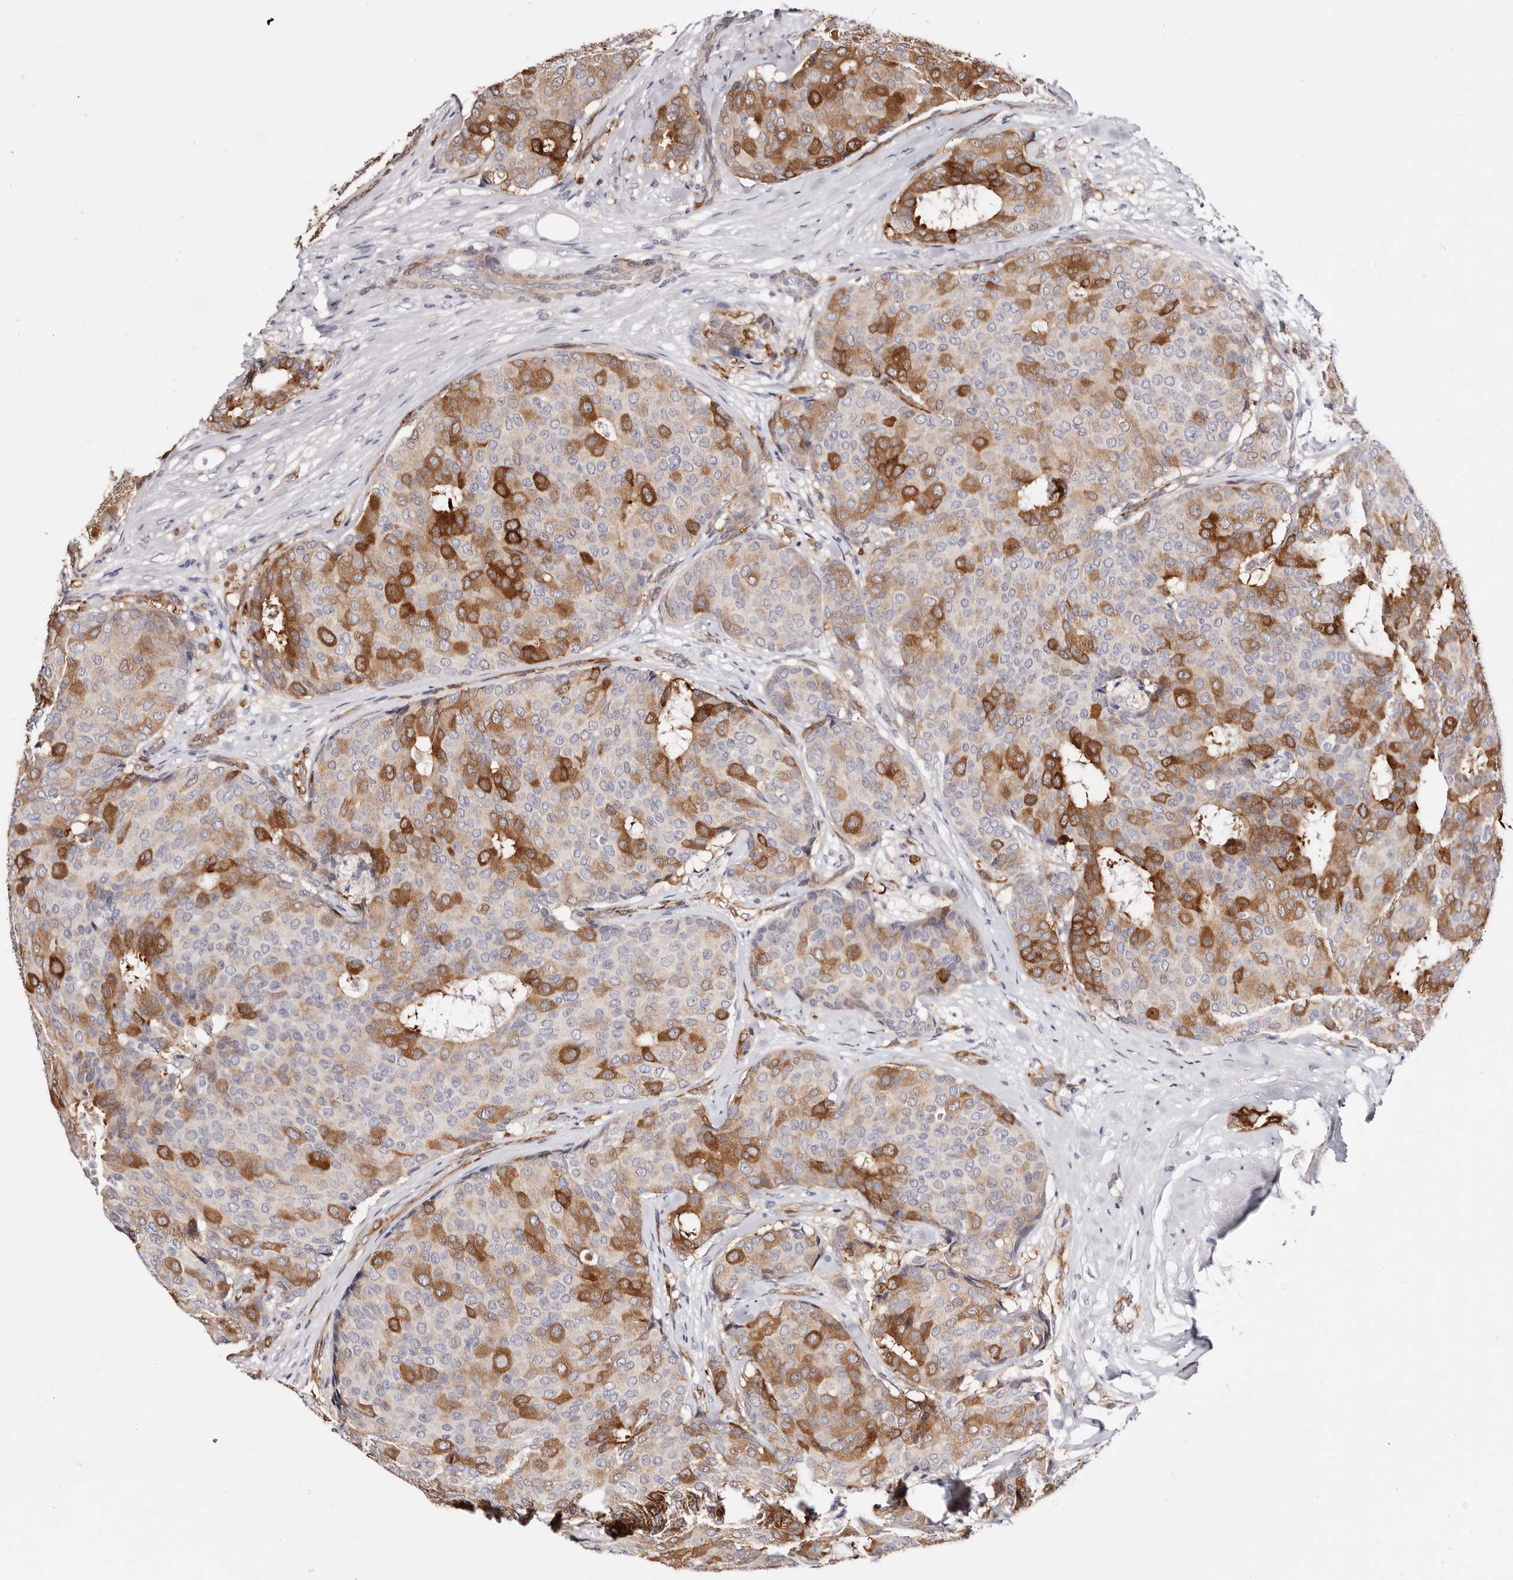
{"staining": {"intensity": "strong", "quantity": "25%-75%", "location": "cytoplasmic/membranous"}, "tissue": "breast cancer", "cell_type": "Tumor cells", "image_type": "cancer", "snomed": [{"axis": "morphology", "description": "Duct carcinoma"}, {"axis": "topography", "description": "Breast"}], "caption": "The histopathology image shows staining of intraductal carcinoma (breast), revealing strong cytoplasmic/membranous protein expression (brown color) within tumor cells.", "gene": "GFOD1", "patient": {"sex": "female", "age": 75}}